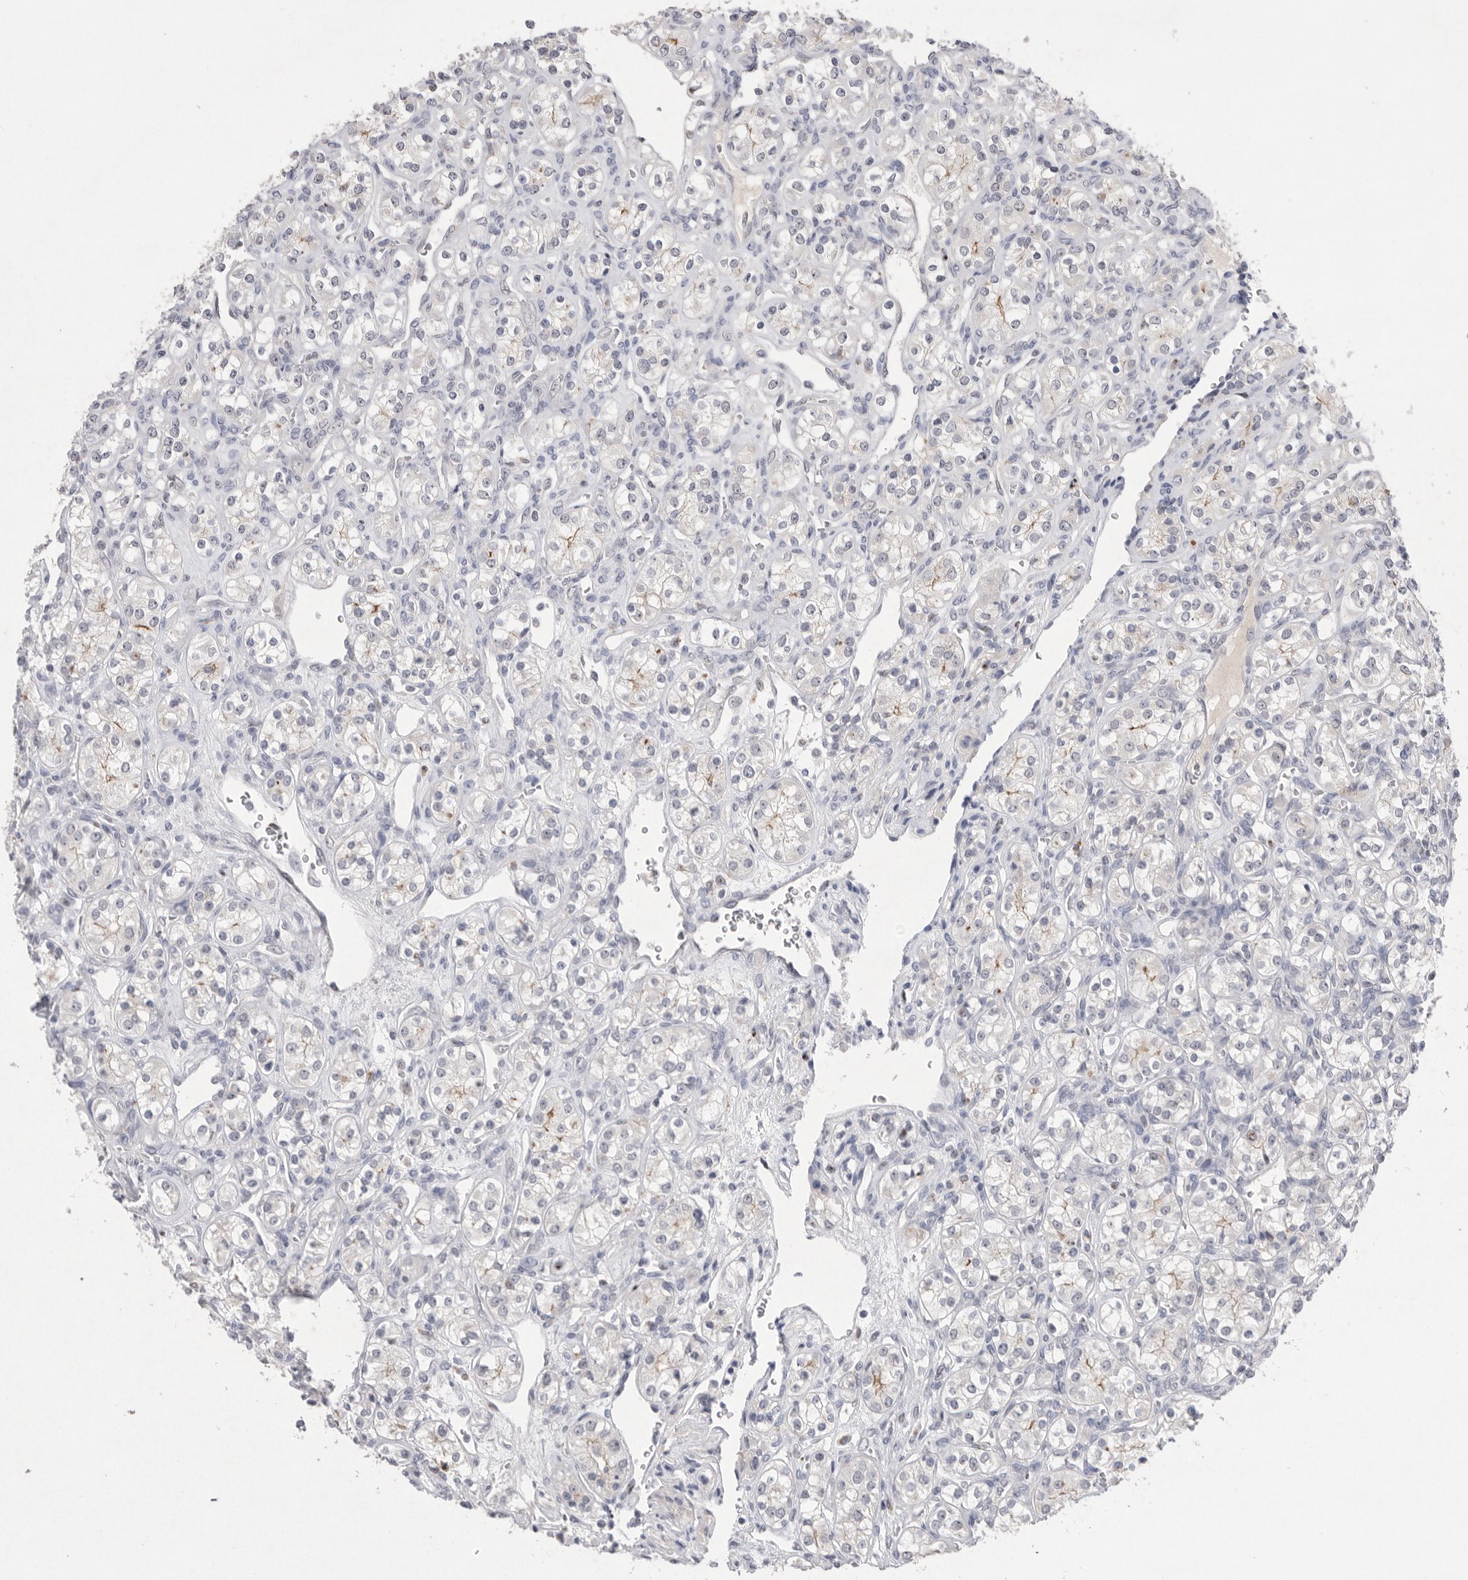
{"staining": {"intensity": "negative", "quantity": "none", "location": "none"}, "tissue": "renal cancer", "cell_type": "Tumor cells", "image_type": "cancer", "snomed": [{"axis": "morphology", "description": "Adenocarcinoma, NOS"}, {"axis": "topography", "description": "Kidney"}], "caption": "Immunohistochemistry (IHC) photomicrograph of neoplastic tissue: renal cancer stained with DAB shows no significant protein staining in tumor cells.", "gene": "HUS1", "patient": {"sex": "male", "age": 77}}